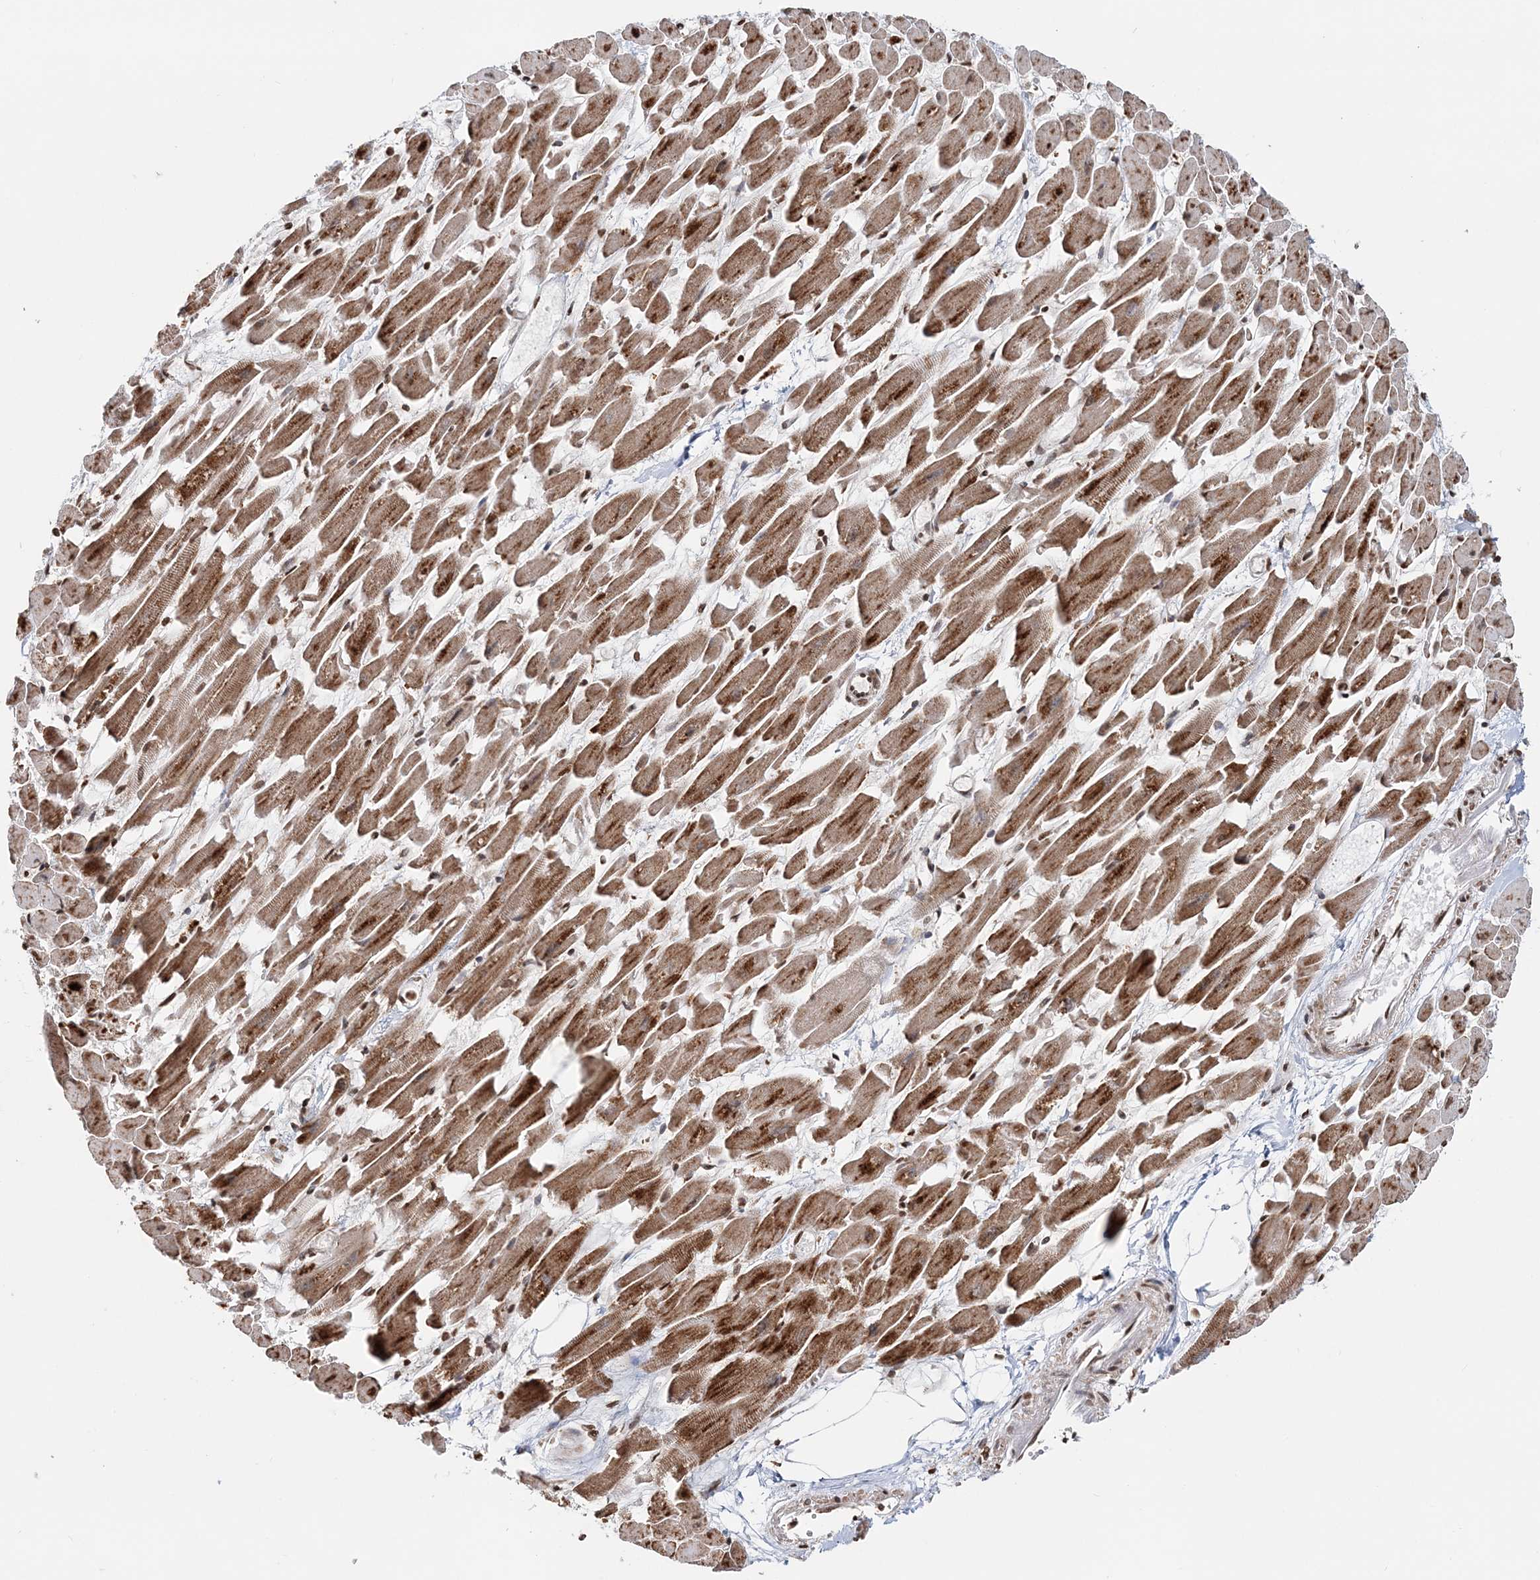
{"staining": {"intensity": "moderate", "quantity": ">75%", "location": "cytoplasmic/membranous,nuclear"}, "tissue": "heart muscle", "cell_type": "Cardiomyocytes", "image_type": "normal", "snomed": [{"axis": "morphology", "description": "Normal tissue, NOS"}, {"axis": "topography", "description": "Heart"}], "caption": "Immunohistochemistry (IHC) image of unremarkable heart muscle: human heart muscle stained using IHC exhibits medium levels of moderate protein expression localized specifically in the cytoplasmic/membranous,nuclear of cardiomyocytes, appearing as a cytoplasmic/membranous,nuclear brown color.", "gene": "SOWAHB", "patient": {"sex": "female", "age": 64}}